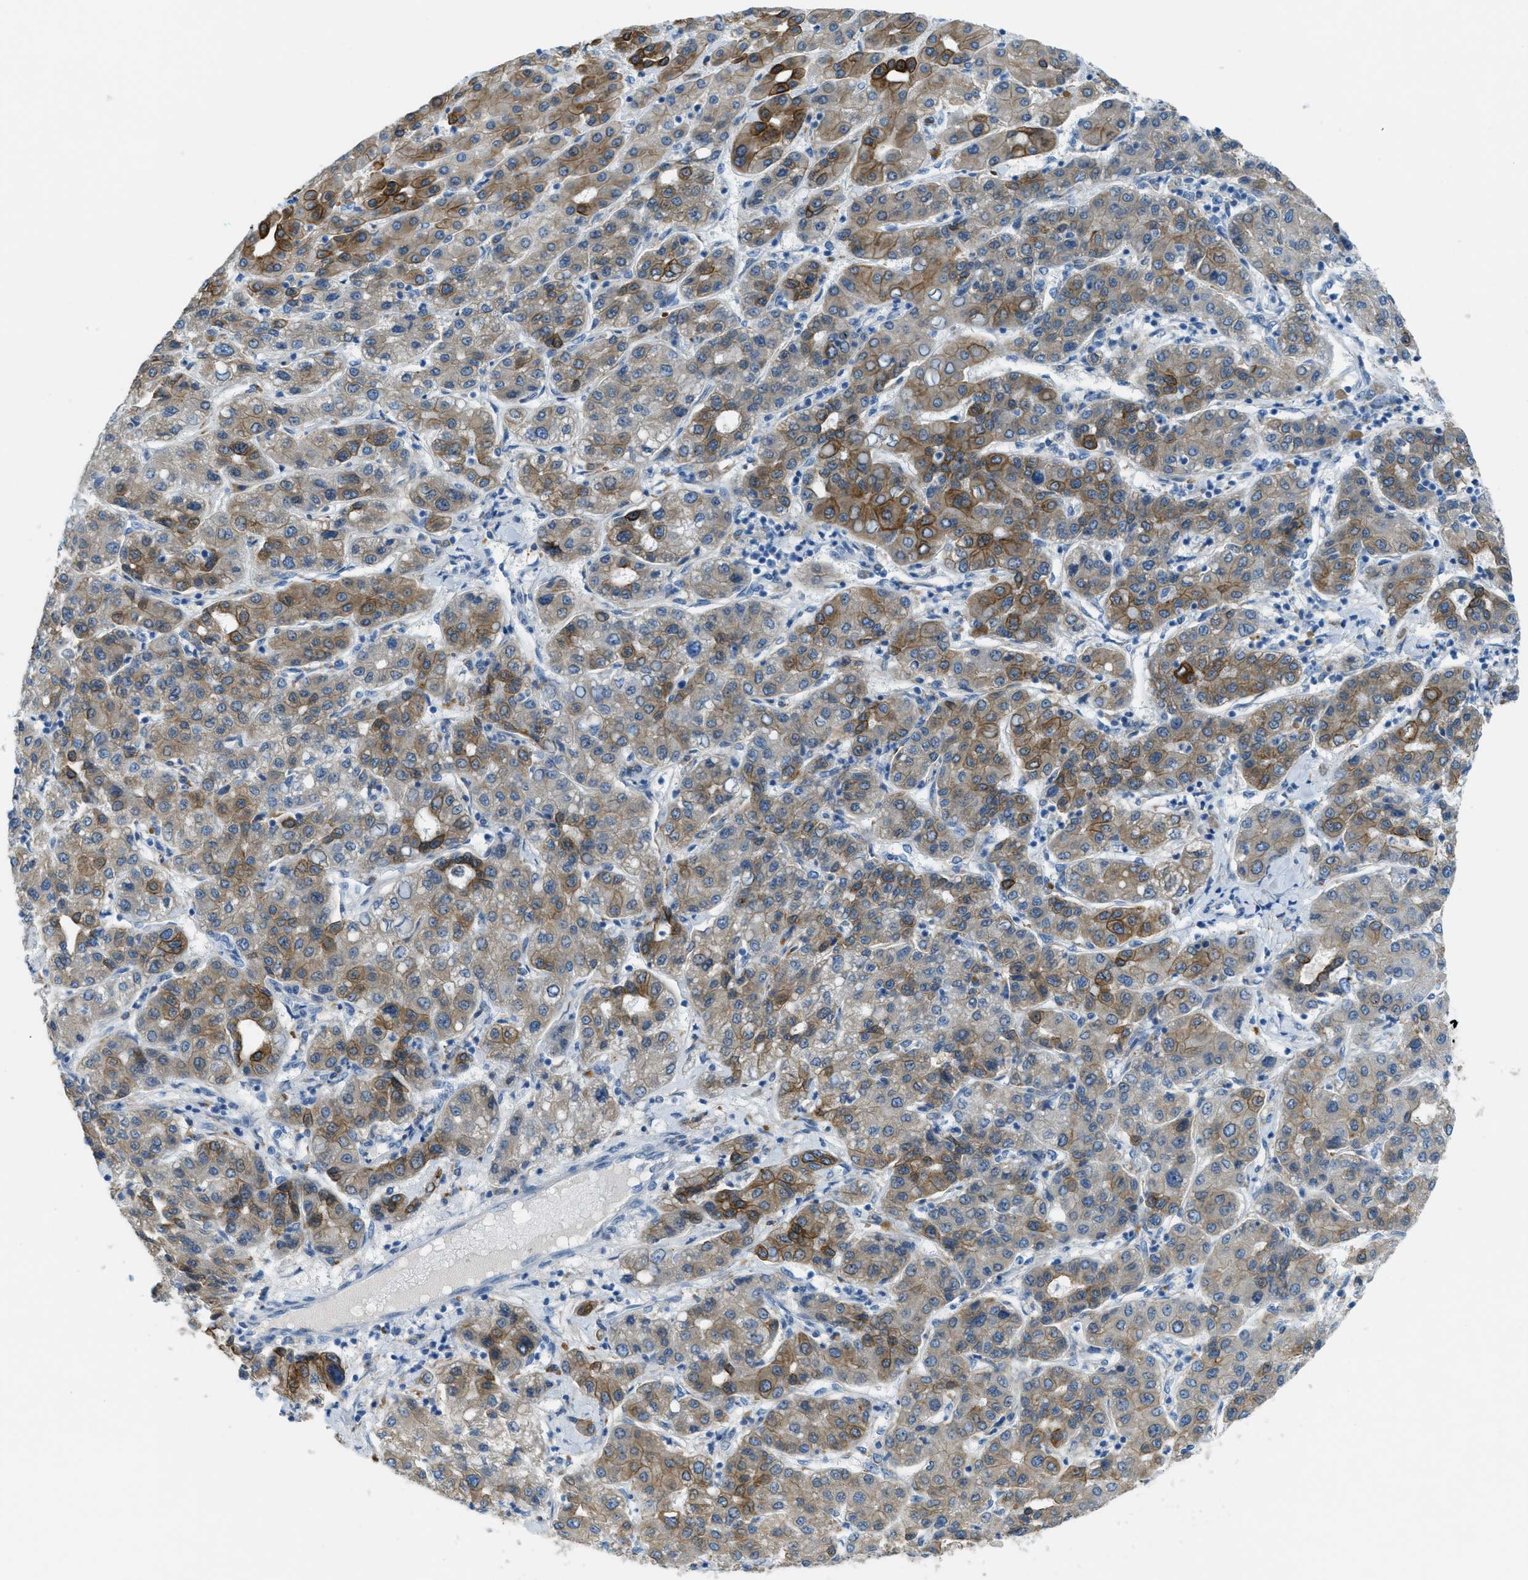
{"staining": {"intensity": "moderate", "quantity": "25%-75%", "location": "cytoplasmic/membranous"}, "tissue": "liver cancer", "cell_type": "Tumor cells", "image_type": "cancer", "snomed": [{"axis": "morphology", "description": "Carcinoma, Hepatocellular, NOS"}, {"axis": "topography", "description": "Liver"}], "caption": "Liver cancer (hepatocellular carcinoma) stained for a protein (brown) exhibits moderate cytoplasmic/membranous positive staining in about 25%-75% of tumor cells.", "gene": "KLHL8", "patient": {"sex": "male", "age": 65}}